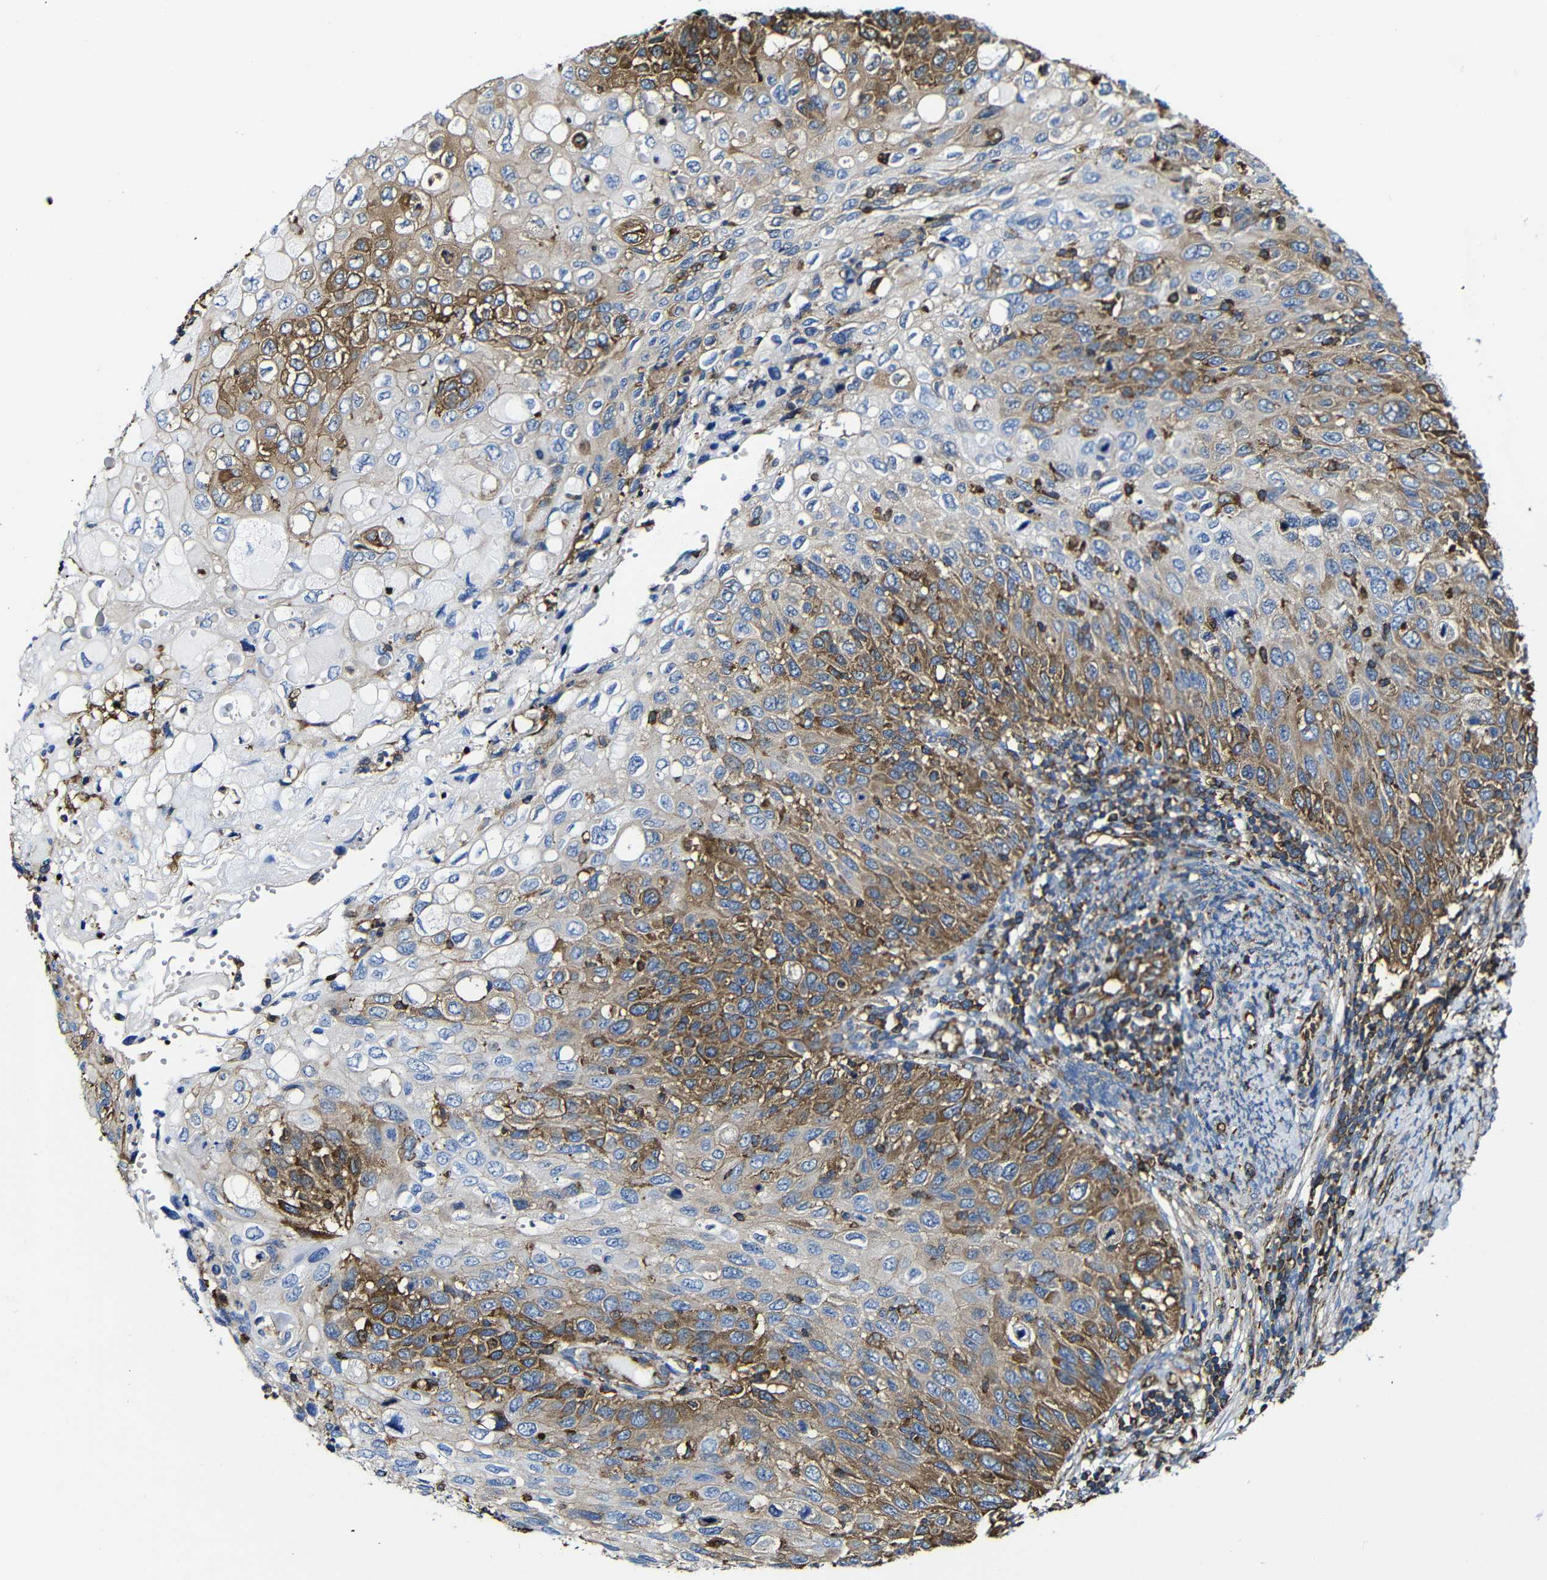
{"staining": {"intensity": "moderate", "quantity": "25%-75%", "location": "cytoplasmic/membranous"}, "tissue": "cervical cancer", "cell_type": "Tumor cells", "image_type": "cancer", "snomed": [{"axis": "morphology", "description": "Squamous cell carcinoma, NOS"}, {"axis": "topography", "description": "Cervix"}], "caption": "Immunohistochemistry (IHC) micrograph of human cervical cancer stained for a protein (brown), which demonstrates medium levels of moderate cytoplasmic/membranous positivity in about 25%-75% of tumor cells.", "gene": "MSN", "patient": {"sex": "female", "age": 70}}